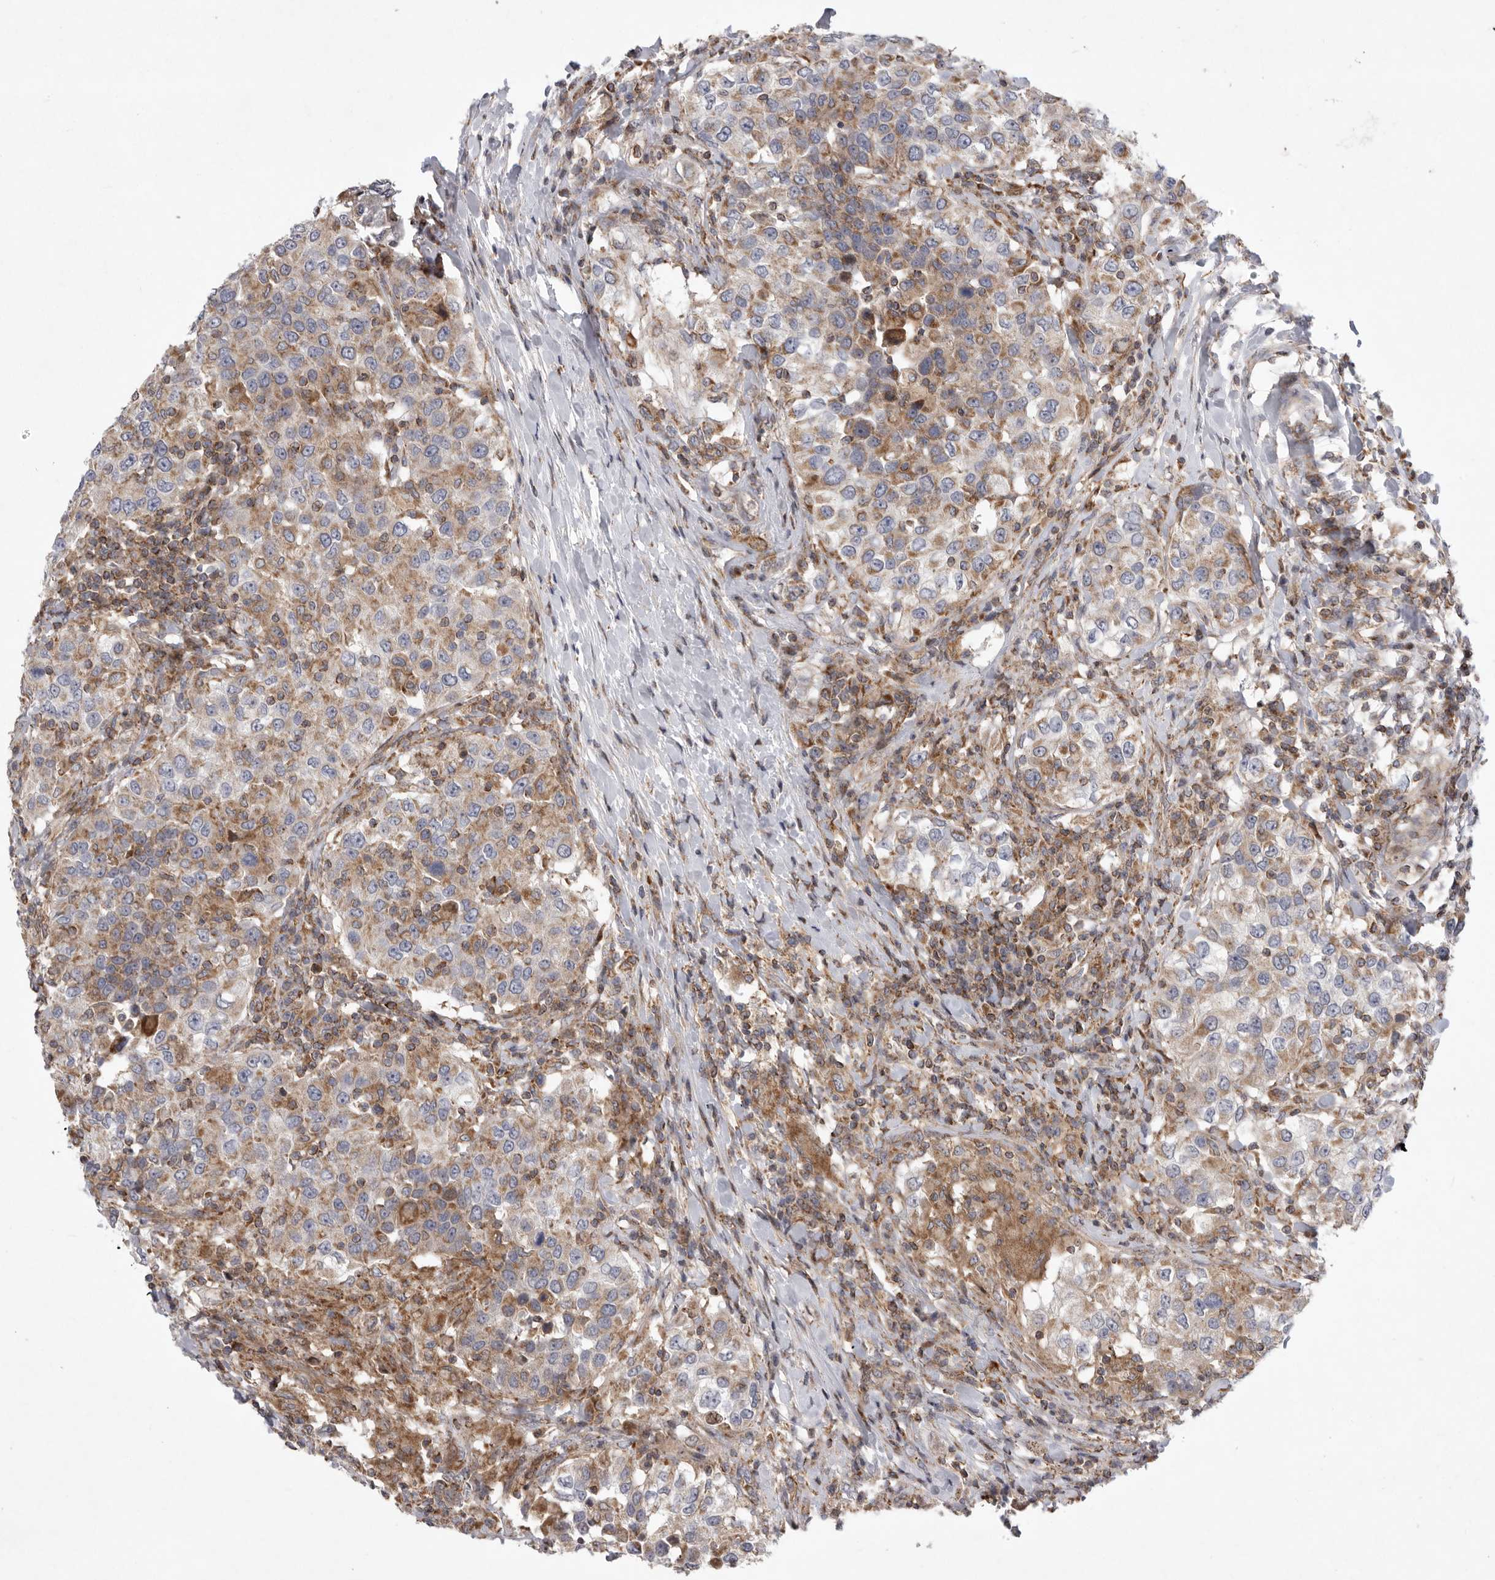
{"staining": {"intensity": "moderate", "quantity": "<25%", "location": "cytoplasmic/membranous"}, "tissue": "urothelial cancer", "cell_type": "Tumor cells", "image_type": "cancer", "snomed": [{"axis": "morphology", "description": "Urothelial carcinoma, High grade"}, {"axis": "topography", "description": "Urinary bladder"}], "caption": "There is low levels of moderate cytoplasmic/membranous expression in tumor cells of high-grade urothelial carcinoma, as demonstrated by immunohistochemical staining (brown color).", "gene": "MPZL1", "patient": {"sex": "female", "age": 80}}